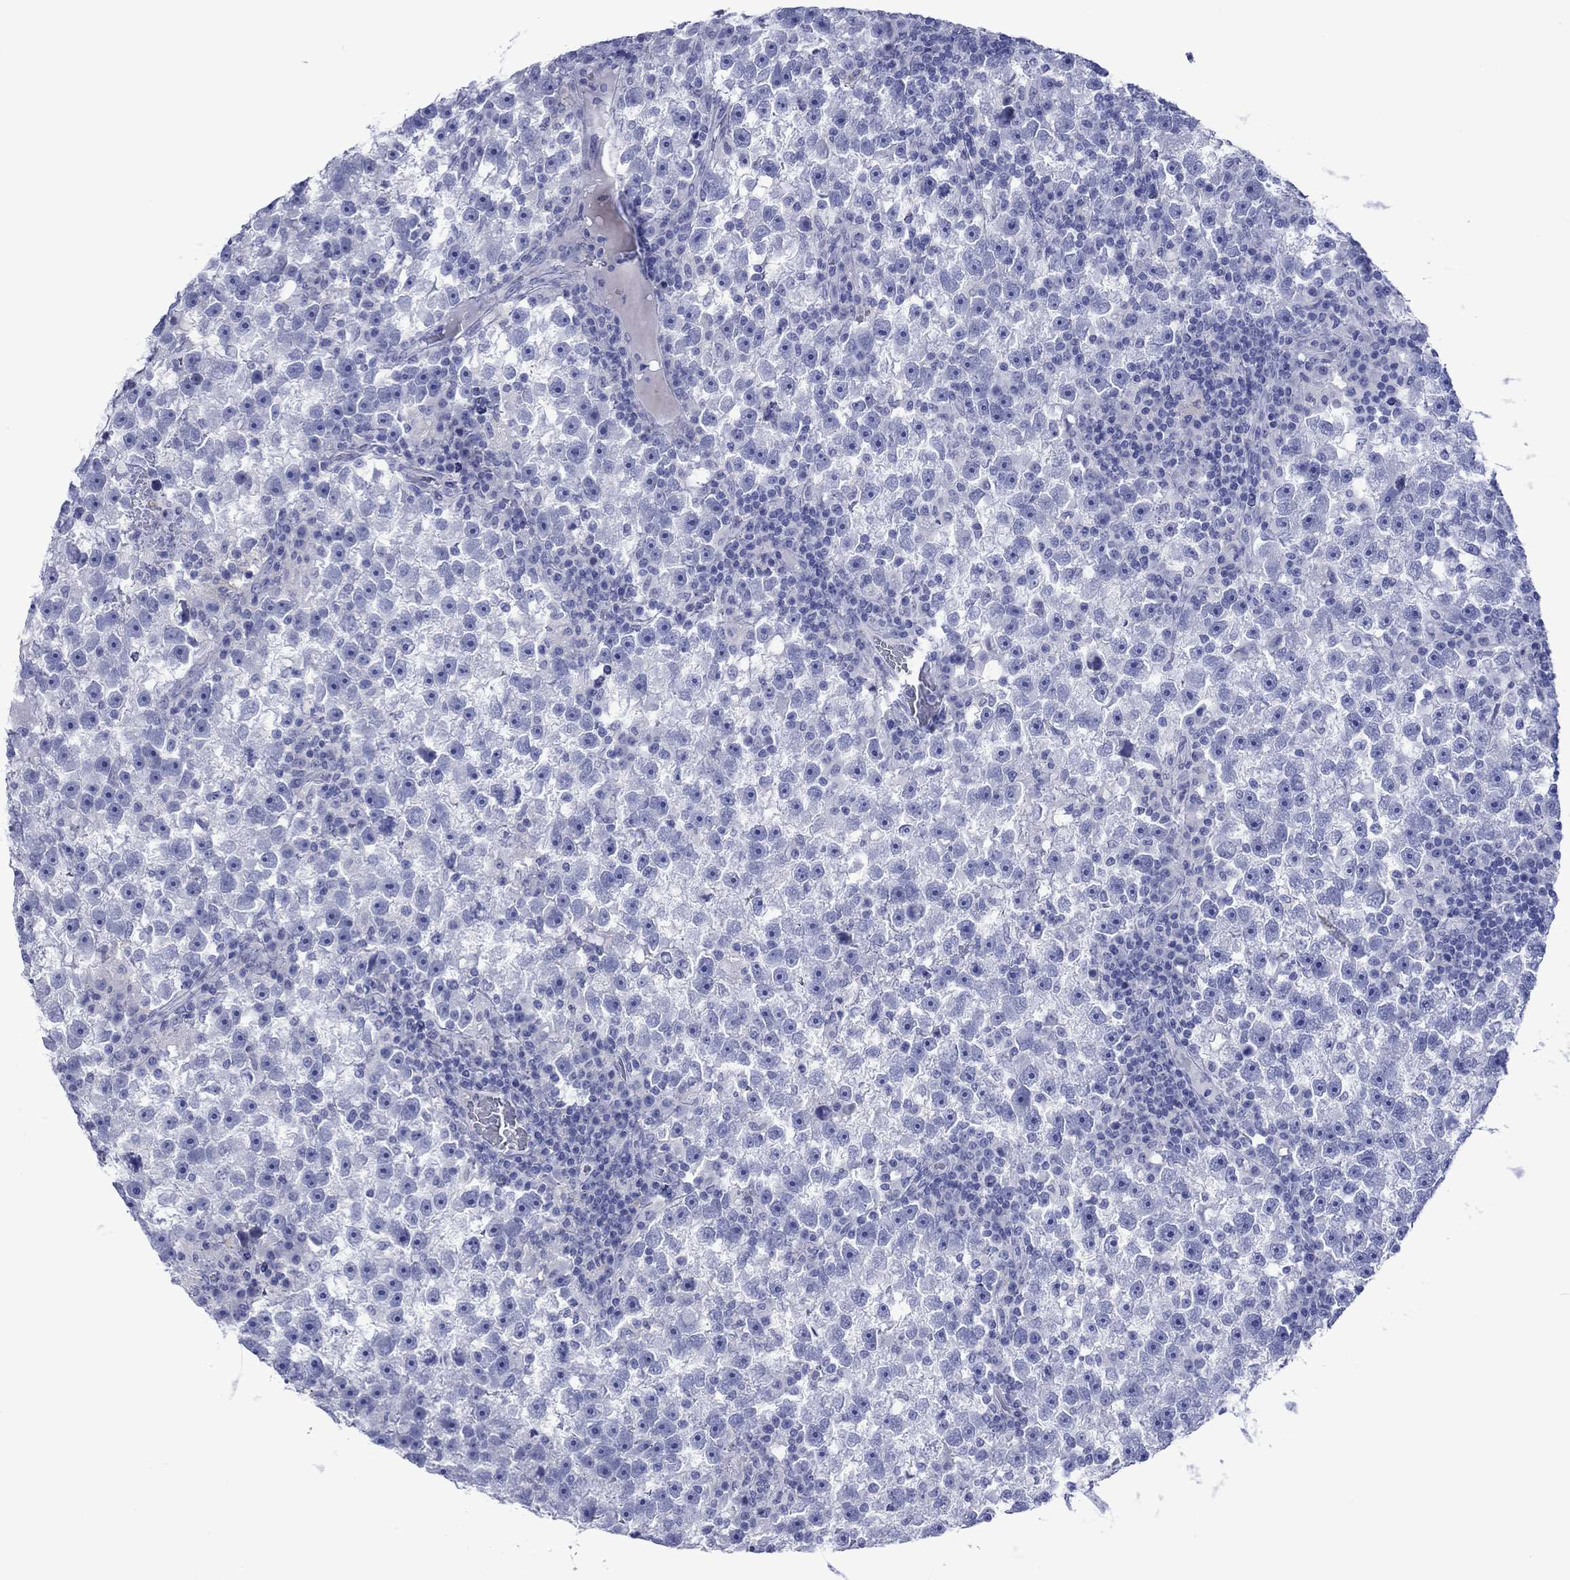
{"staining": {"intensity": "negative", "quantity": "none", "location": "none"}, "tissue": "testis cancer", "cell_type": "Tumor cells", "image_type": "cancer", "snomed": [{"axis": "morphology", "description": "Seminoma, NOS"}, {"axis": "topography", "description": "Testis"}], "caption": "Tumor cells are negative for protein expression in human testis cancer (seminoma).", "gene": "MLANA", "patient": {"sex": "male", "age": 47}}